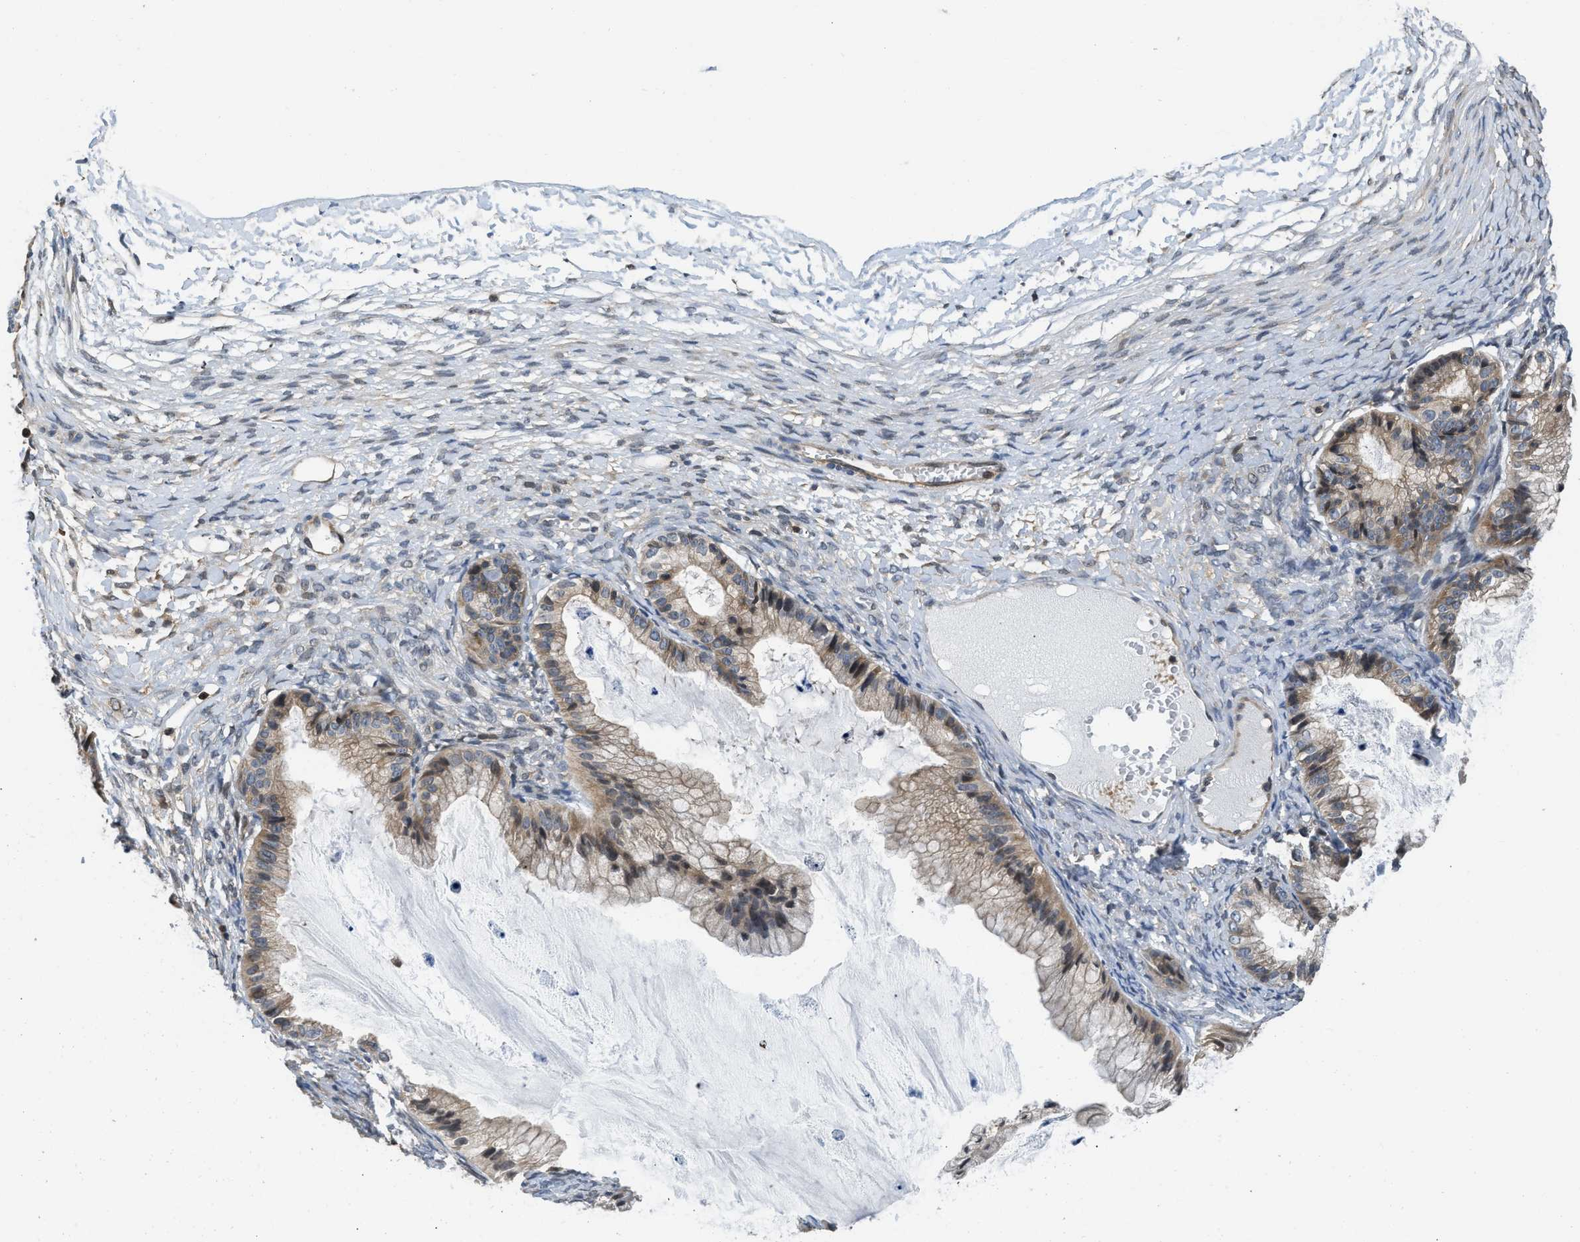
{"staining": {"intensity": "moderate", "quantity": ">75%", "location": "cytoplasmic/membranous"}, "tissue": "ovarian cancer", "cell_type": "Tumor cells", "image_type": "cancer", "snomed": [{"axis": "morphology", "description": "Cystadenocarcinoma, mucinous, NOS"}, {"axis": "topography", "description": "Ovary"}], "caption": "This micrograph demonstrates ovarian cancer (mucinous cystadenocarcinoma) stained with IHC to label a protein in brown. The cytoplasmic/membranous of tumor cells show moderate positivity for the protein. Nuclei are counter-stained blue.", "gene": "TES", "patient": {"sex": "female", "age": 57}}